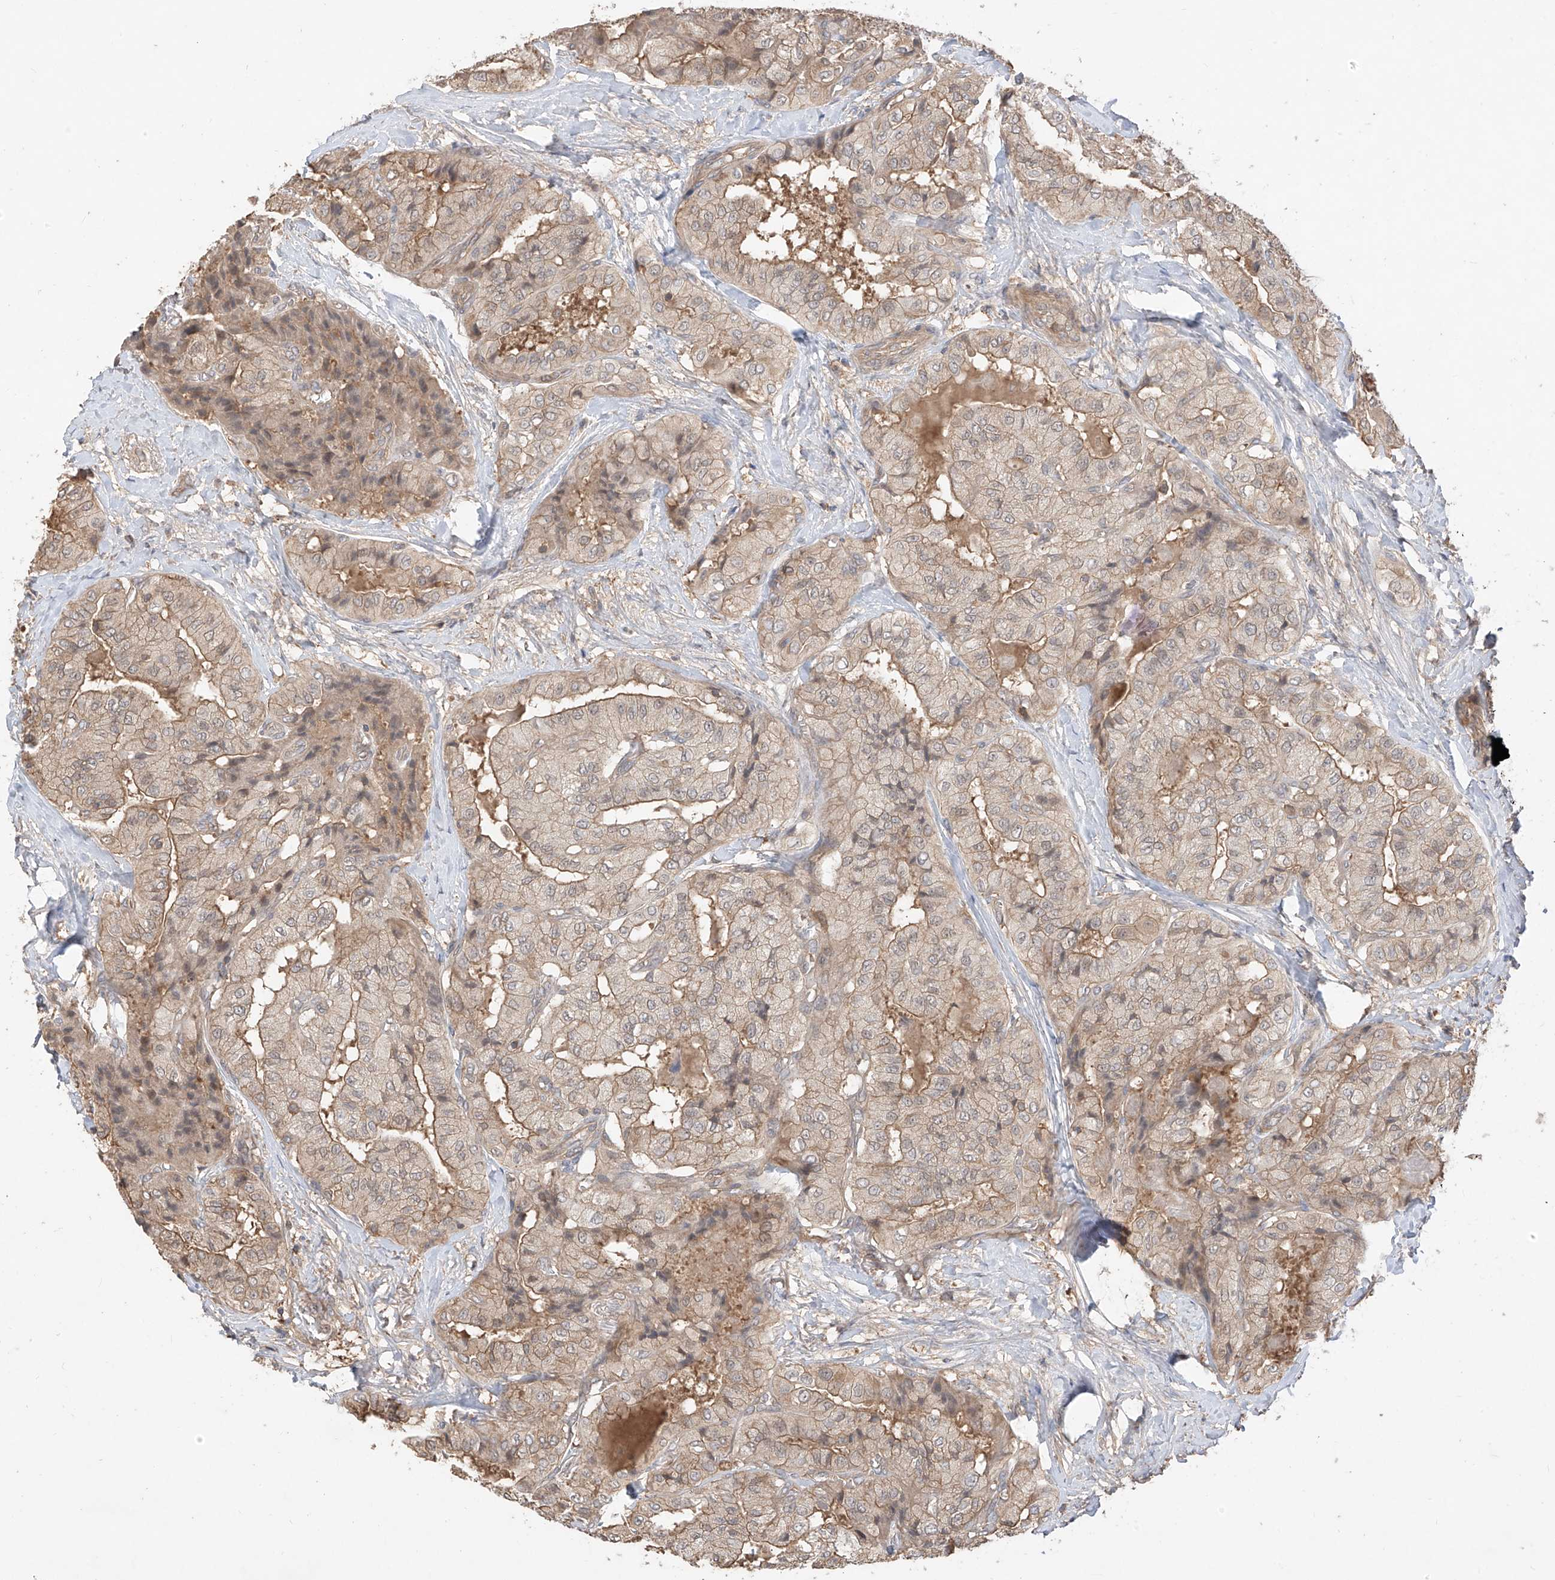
{"staining": {"intensity": "weak", "quantity": ">75%", "location": "cytoplasmic/membranous"}, "tissue": "thyroid cancer", "cell_type": "Tumor cells", "image_type": "cancer", "snomed": [{"axis": "morphology", "description": "Papillary adenocarcinoma, NOS"}, {"axis": "topography", "description": "Thyroid gland"}], "caption": "Brown immunohistochemical staining in thyroid papillary adenocarcinoma shows weak cytoplasmic/membranous positivity in approximately >75% of tumor cells.", "gene": "CACNA2D4", "patient": {"sex": "female", "age": 59}}